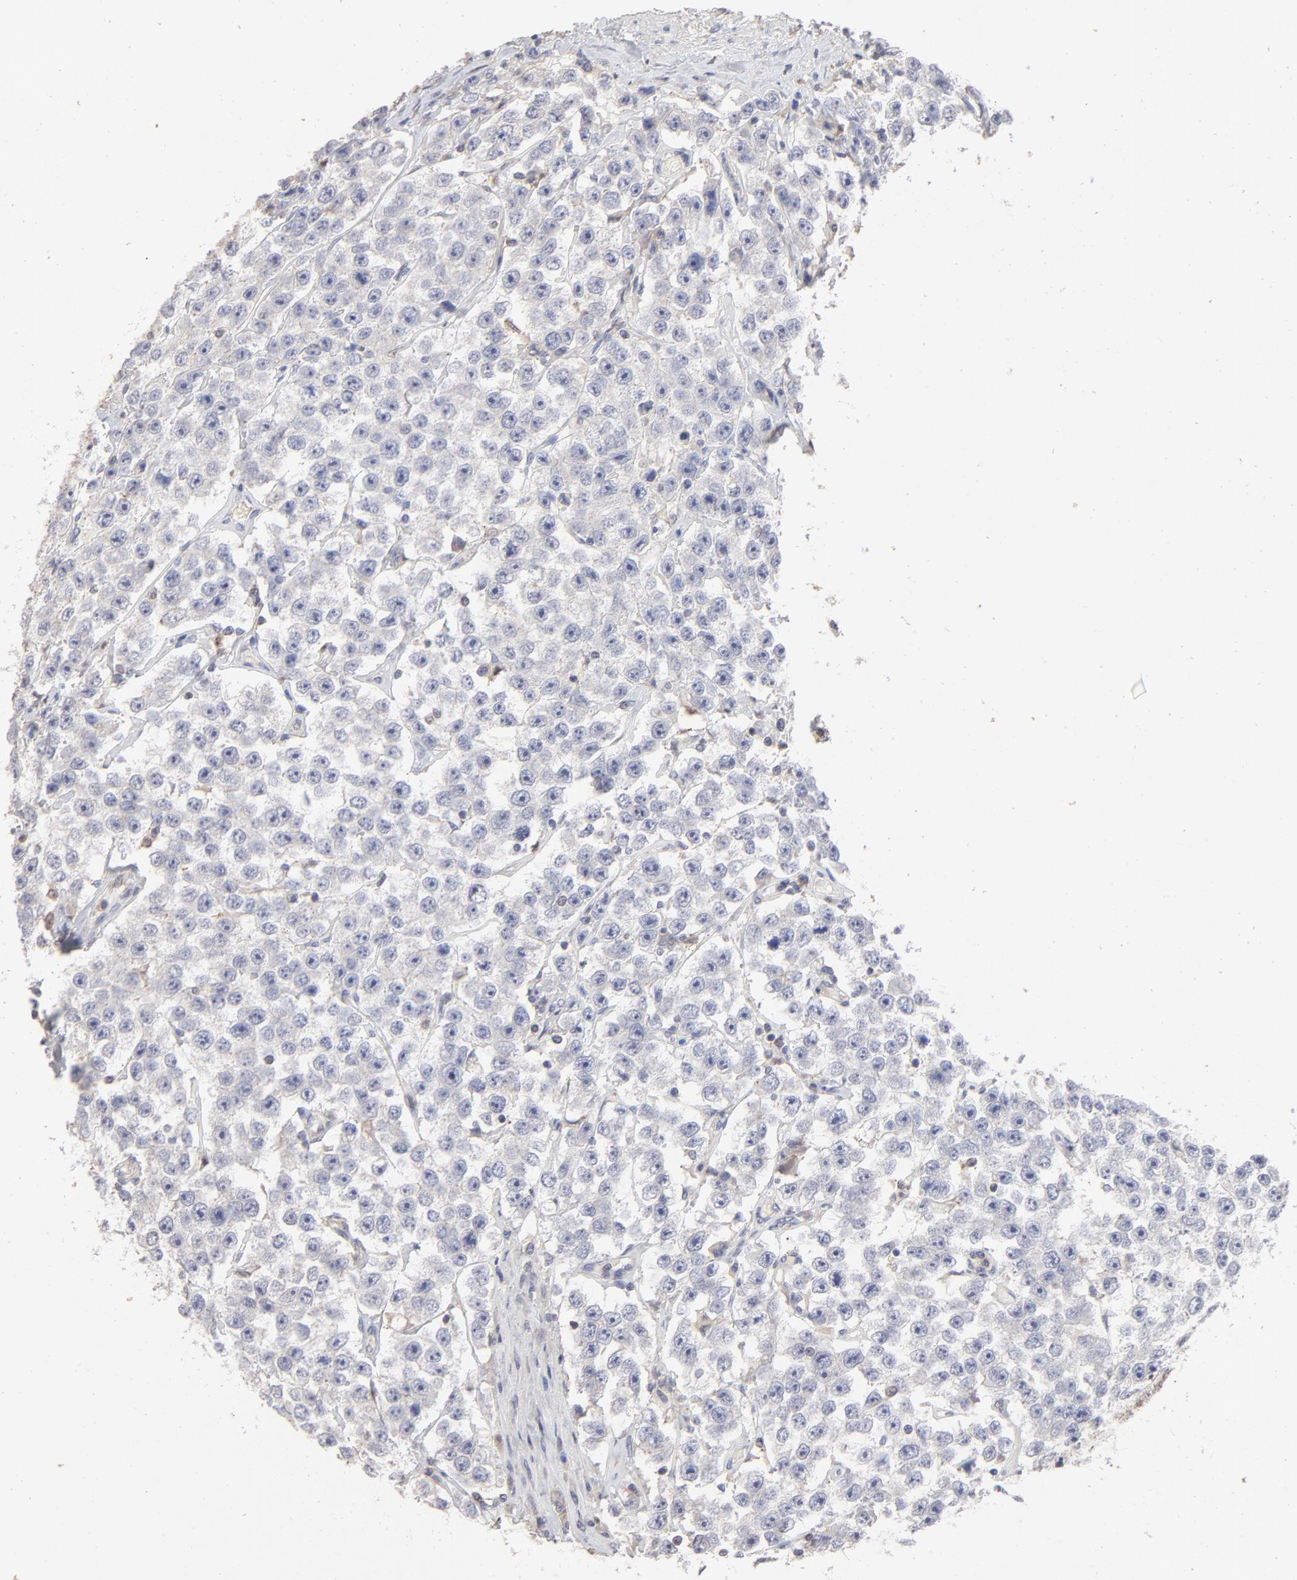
{"staining": {"intensity": "negative", "quantity": "none", "location": "none"}, "tissue": "testis cancer", "cell_type": "Tumor cells", "image_type": "cancer", "snomed": [{"axis": "morphology", "description": "Seminoma, NOS"}, {"axis": "topography", "description": "Testis"}], "caption": "Tumor cells show no significant protein expression in testis cancer. (Stains: DAB IHC with hematoxylin counter stain, Microscopy: brightfield microscopy at high magnification).", "gene": "ARHGEF6", "patient": {"sex": "male", "age": 52}}